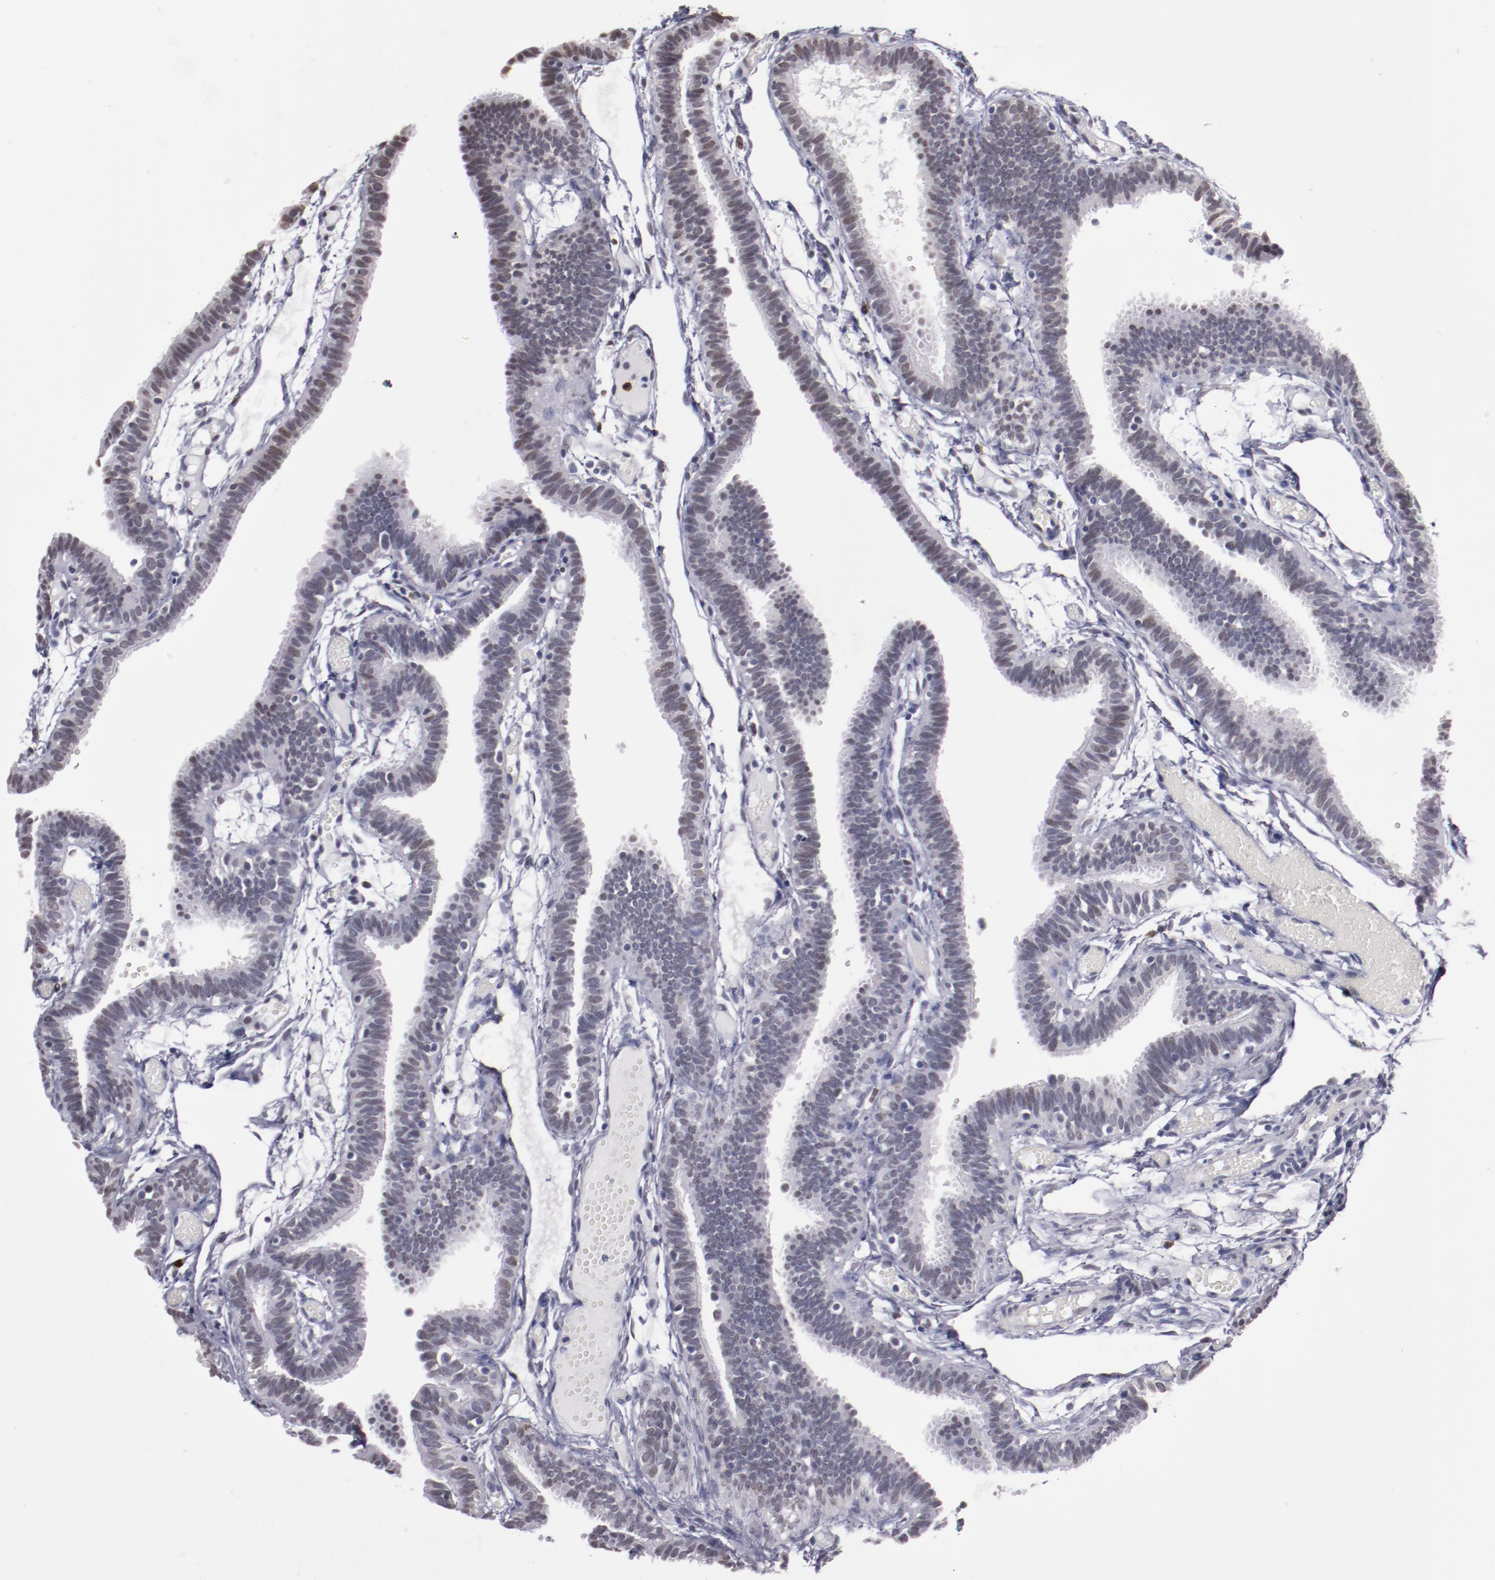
{"staining": {"intensity": "weak", "quantity": "<25%", "location": "nuclear"}, "tissue": "fallopian tube", "cell_type": "Glandular cells", "image_type": "normal", "snomed": [{"axis": "morphology", "description": "Normal tissue, NOS"}, {"axis": "topography", "description": "Fallopian tube"}], "caption": "Immunohistochemistry (IHC) image of benign fallopian tube stained for a protein (brown), which reveals no positivity in glandular cells. (DAB IHC, high magnification).", "gene": "IRF4", "patient": {"sex": "female", "age": 29}}